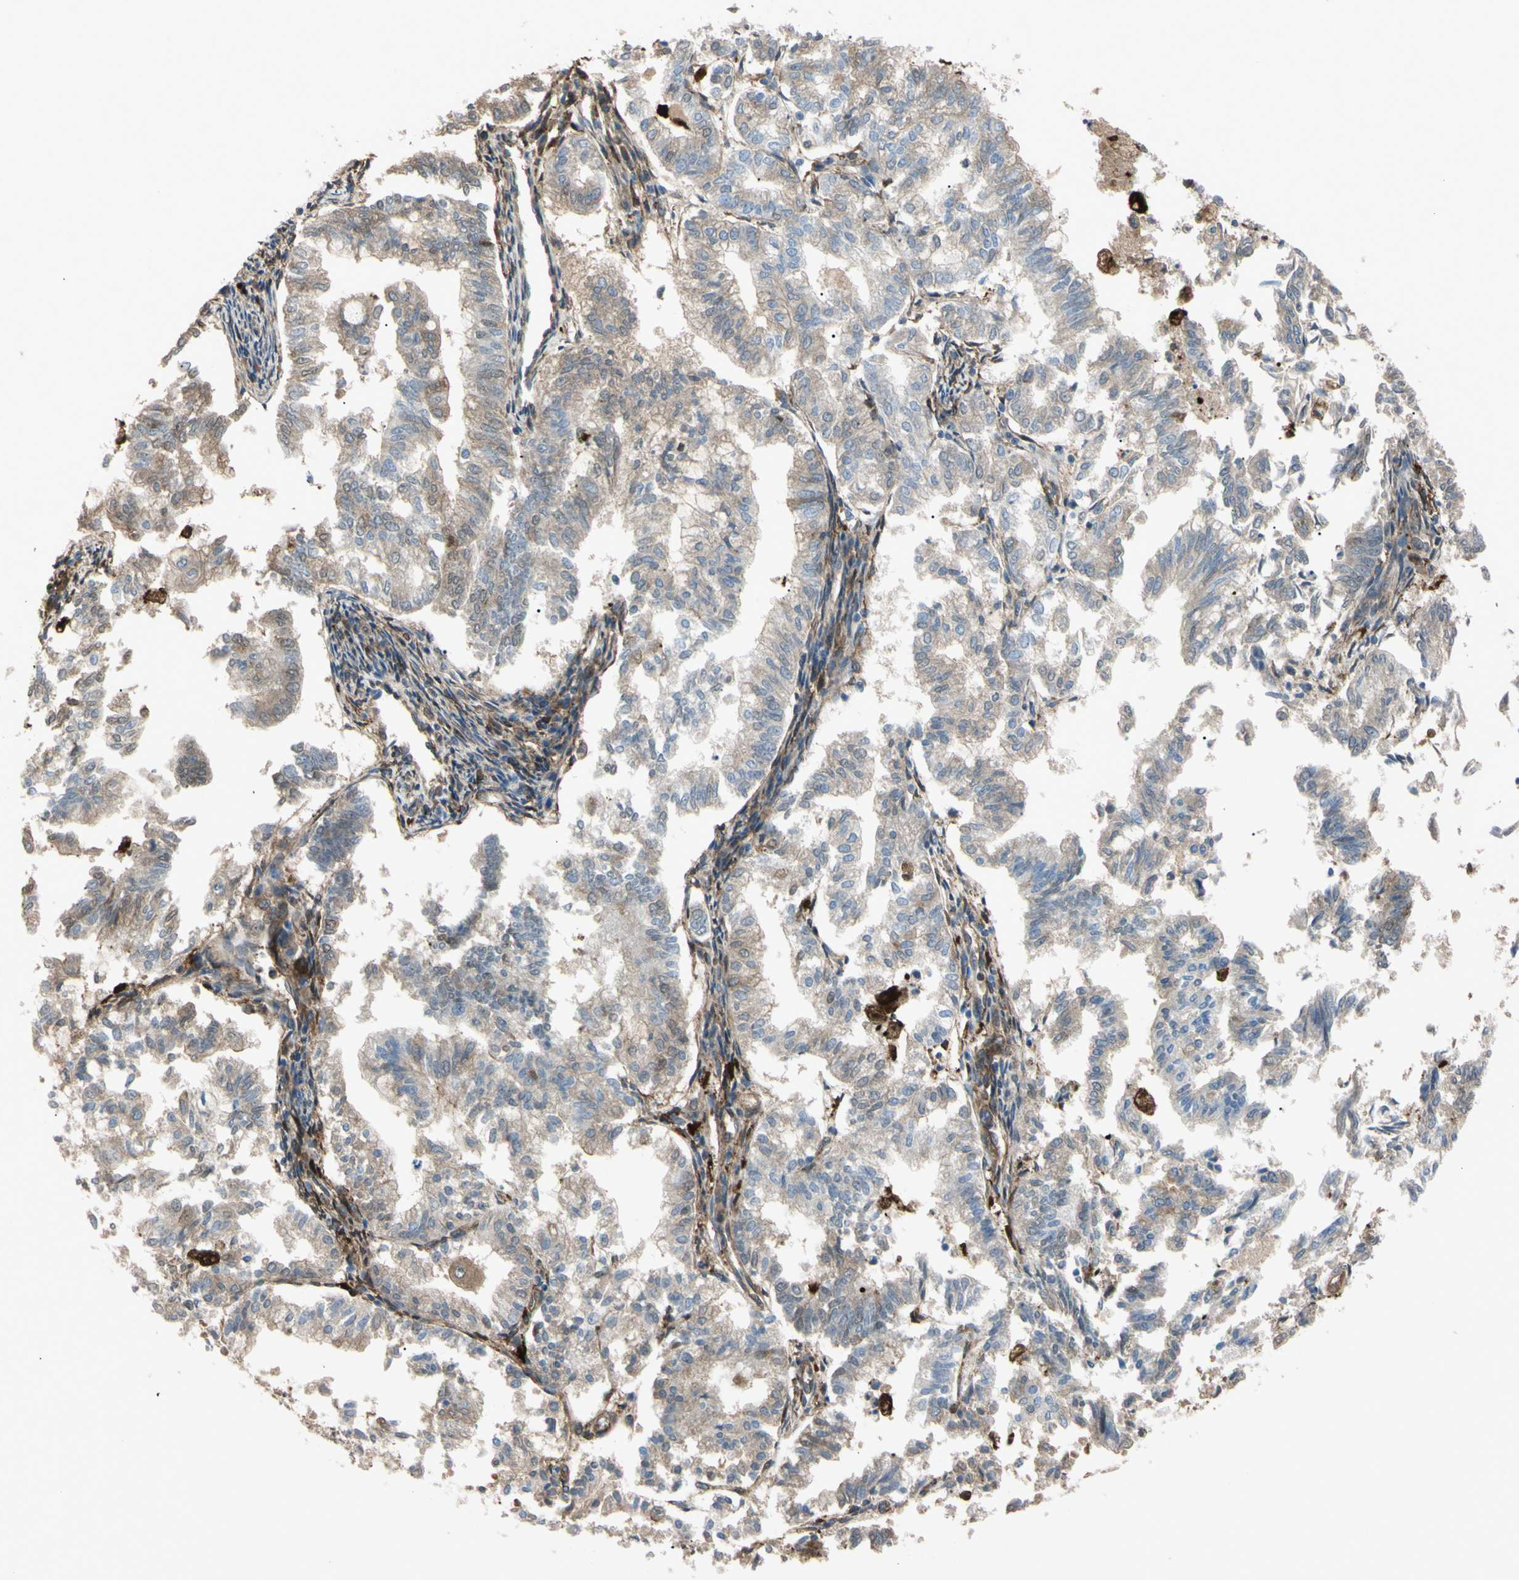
{"staining": {"intensity": "moderate", "quantity": ">75%", "location": "cytoplasmic/membranous"}, "tissue": "endometrial cancer", "cell_type": "Tumor cells", "image_type": "cancer", "snomed": [{"axis": "morphology", "description": "Necrosis, NOS"}, {"axis": "morphology", "description": "Adenocarcinoma, NOS"}, {"axis": "topography", "description": "Endometrium"}], "caption": "High-magnification brightfield microscopy of endometrial cancer stained with DAB (brown) and counterstained with hematoxylin (blue). tumor cells exhibit moderate cytoplasmic/membranous positivity is appreciated in about>75% of cells.", "gene": "PTPN12", "patient": {"sex": "female", "age": 79}}